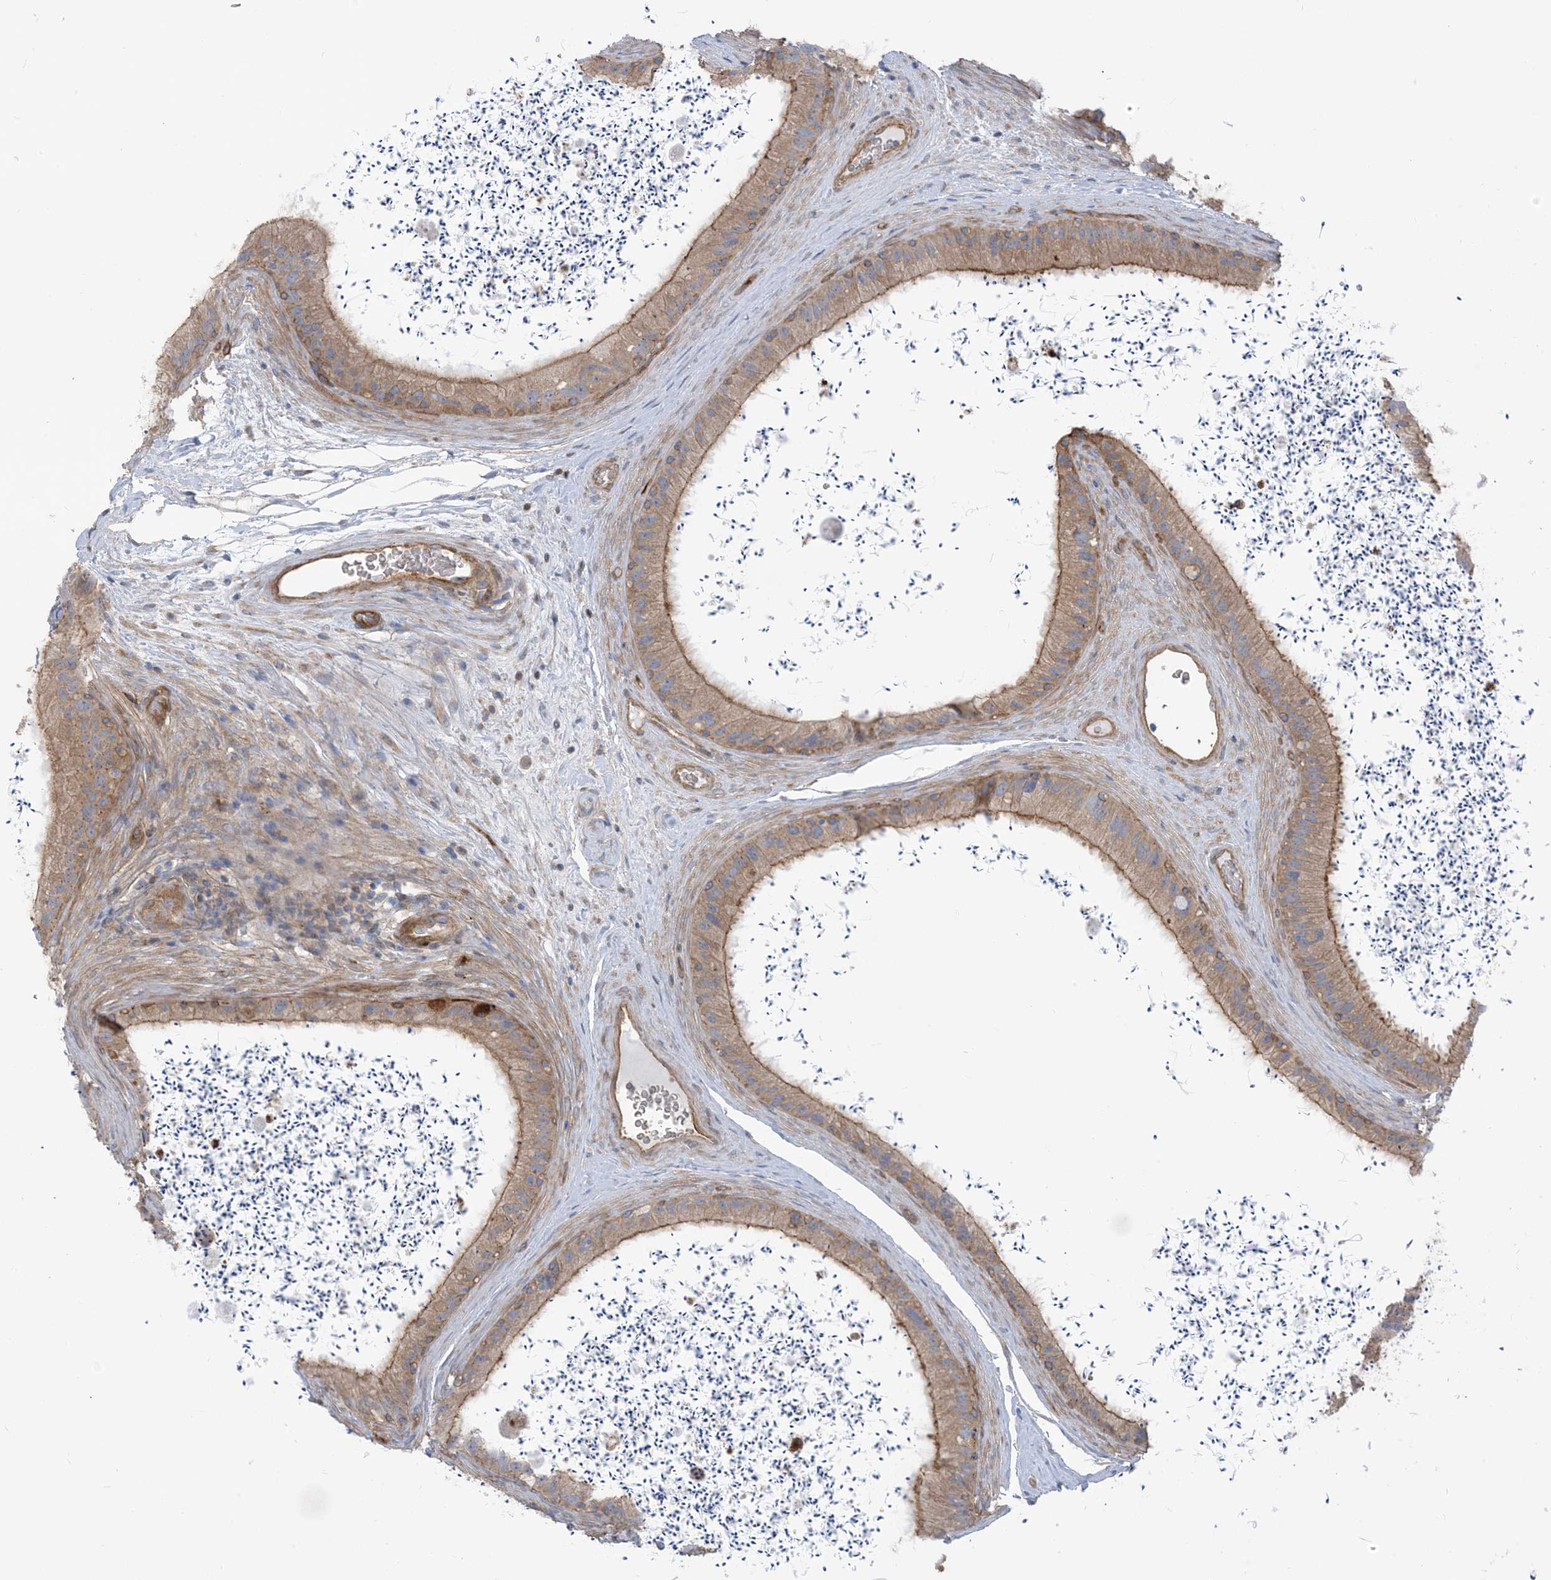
{"staining": {"intensity": "moderate", "quantity": "25%-75%", "location": "cytoplasmic/membranous"}, "tissue": "epididymis", "cell_type": "Glandular cells", "image_type": "normal", "snomed": [{"axis": "morphology", "description": "Normal tissue, NOS"}, {"axis": "topography", "description": "Epididymis, spermatic cord, NOS"}], "caption": "DAB (3,3'-diaminobenzidine) immunohistochemical staining of benign epididymis exhibits moderate cytoplasmic/membranous protein expression in approximately 25%-75% of glandular cells. Nuclei are stained in blue.", "gene": "ICMT", "patient": {"sex": "male", "age": 50}}